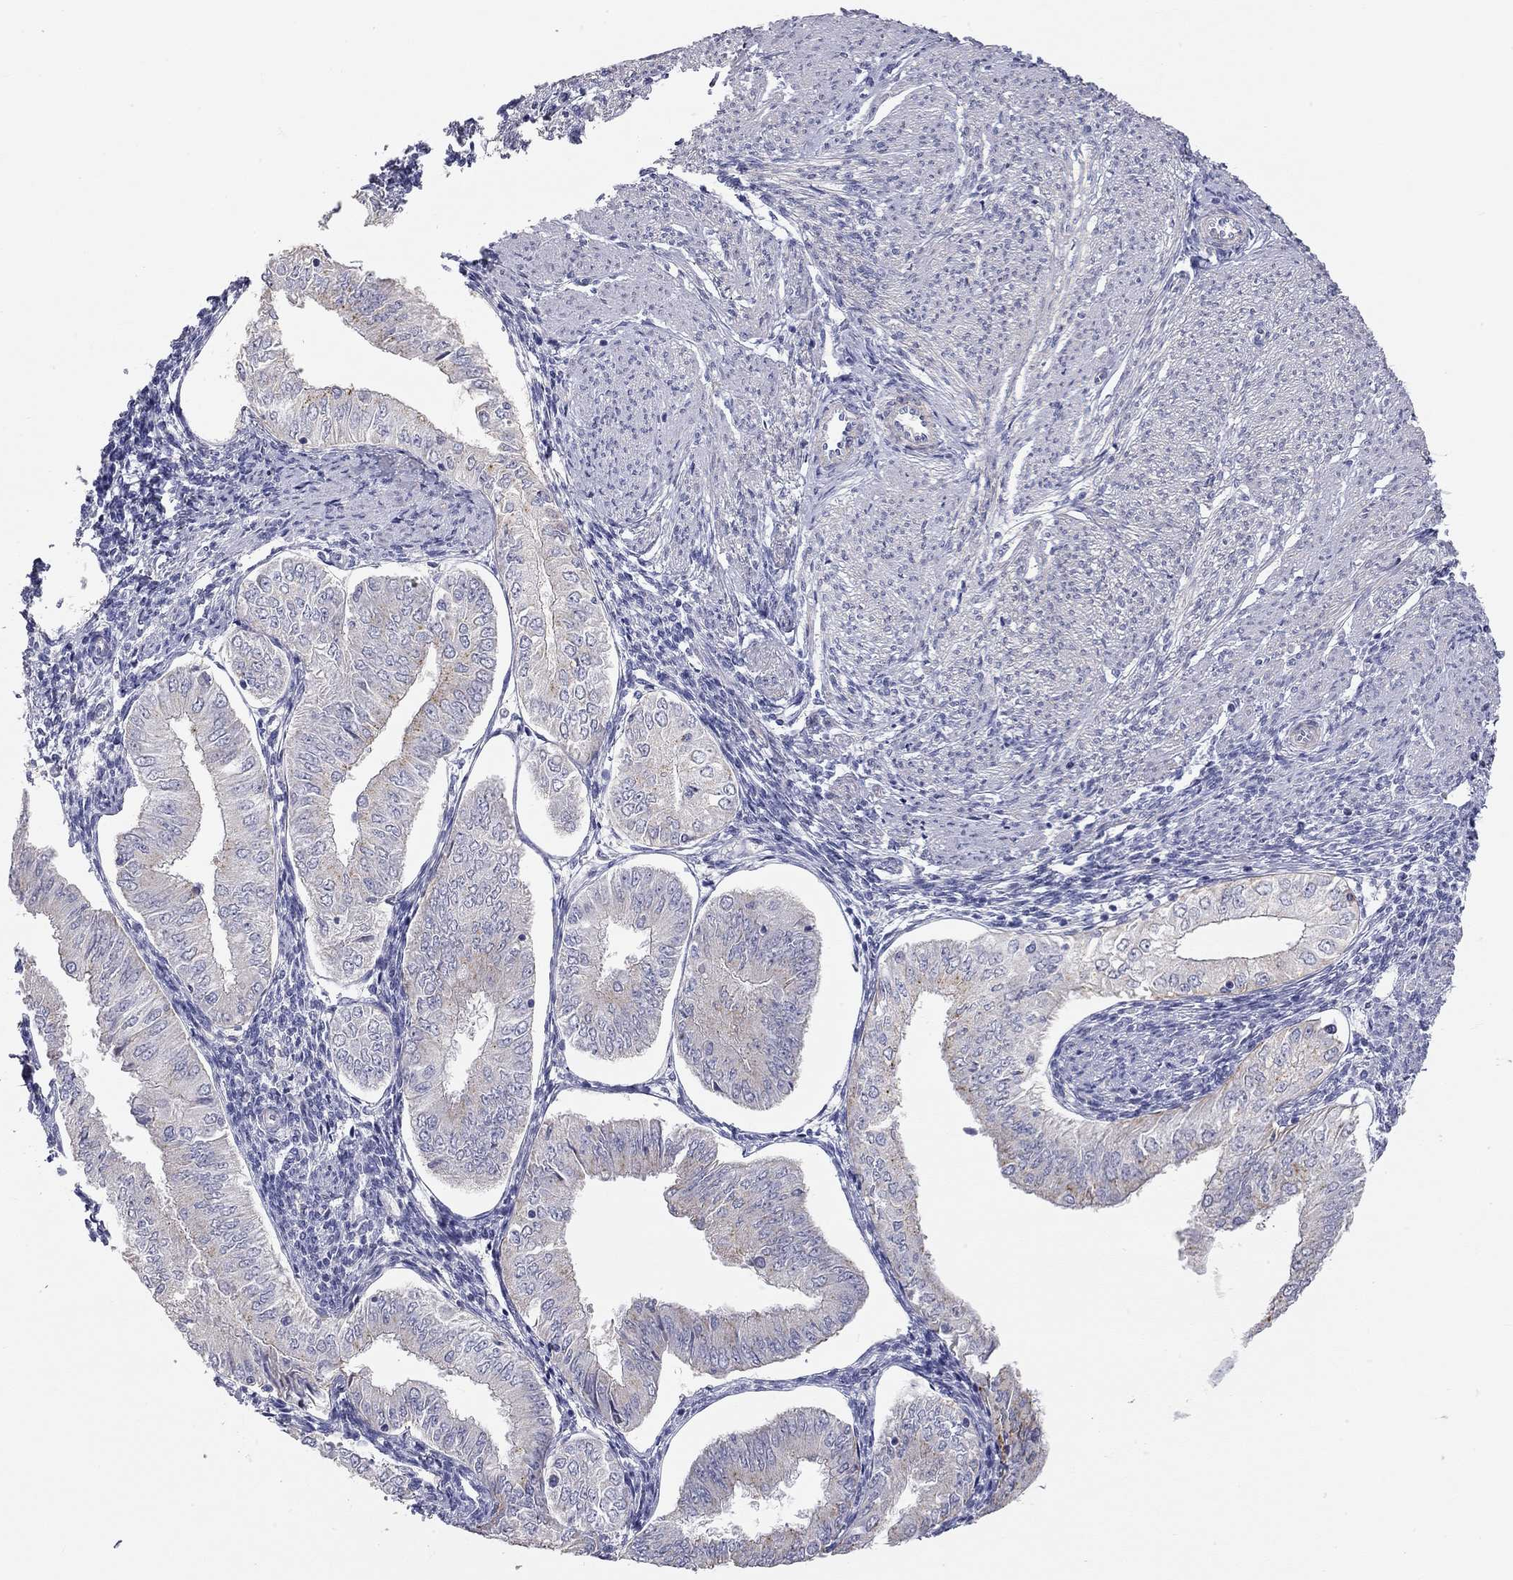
{"staining": {"intensity": "negative", "quantity": "none", "location": "none"}, "tissue": "endometrial cancer", "cell_type": "Tumor cells", "image_type": "cancer", "snomed": [{"axis": "morphology", "description": "Adenocarcinoma, NOS"}, {"axis": "topography", "description": "Endometrium"}], "caption": "Immunohistochemistry micrograph of neoplastic tissue: human endometrial cancer (adenocarcinoma) stained with DAB (3,3'-diaminobenzidine) shows no significant protein expression in tumor cells. The staining is performed using DAB brown chromogen with nuclei counter-stained in using hematoxylin.", "gene": "PAPSS2", "patient": {"sex": "female", "age": 53}}